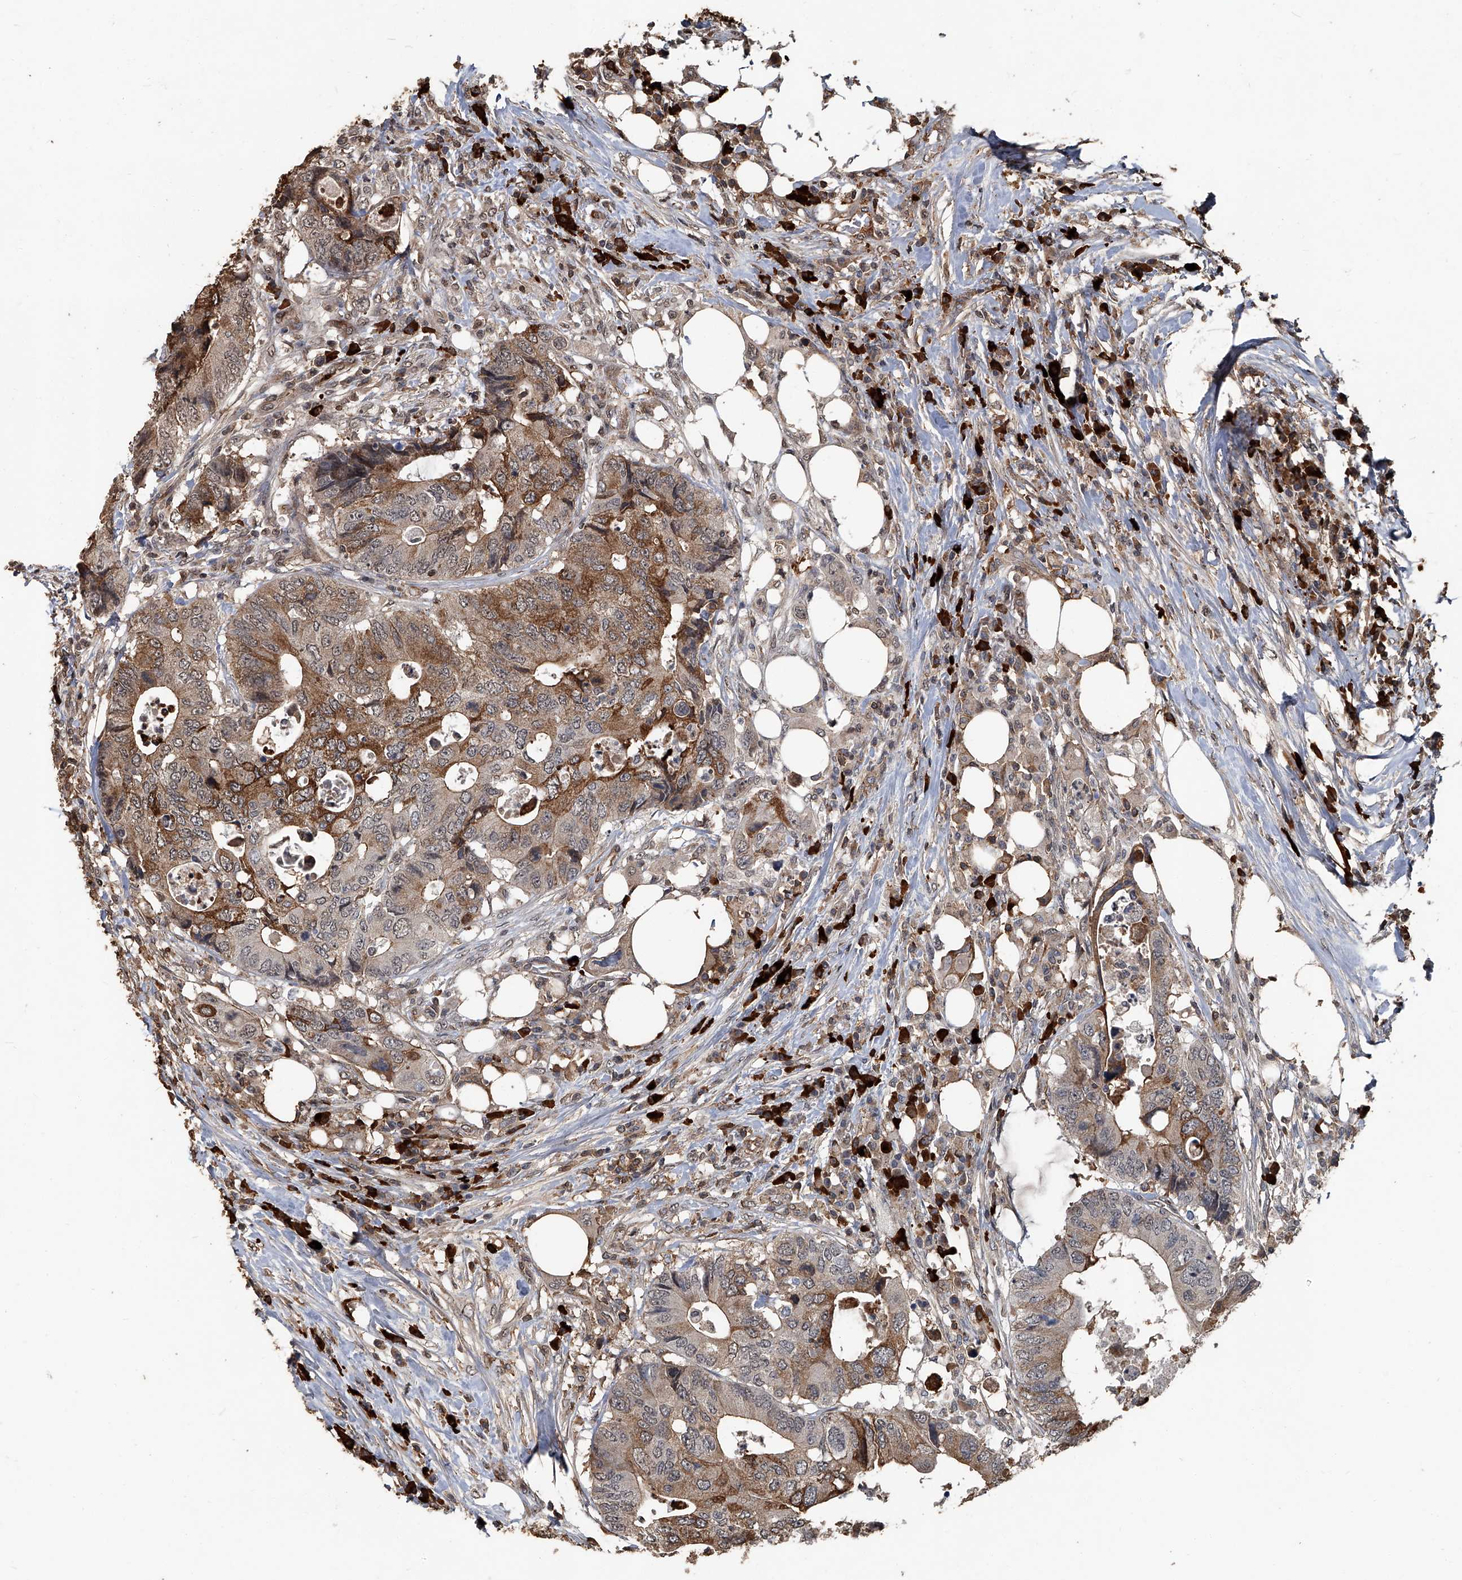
{"staining": {"intensity": "moderate", "quantity": "25%-75%", "location": "cytoplasmic/membranous"}, "tissue": "colorectal cancer", "cell_type": "Tumor cells", "image_type": "cancer", "snomed": [{"axis": "morphology", "description": "Adenocarcinoma, NOS"}, {"axis": "topography", "description": "Colon"}], "caption": "This is a micrograph of immunohistochemistry staining of adenocarcinoma (colorectal), which shows moderate positivity in the cytoplasmic/membranous of tumor cells.", "gene": "GPR132", "patient": {"sex": "male", "age": 71}}